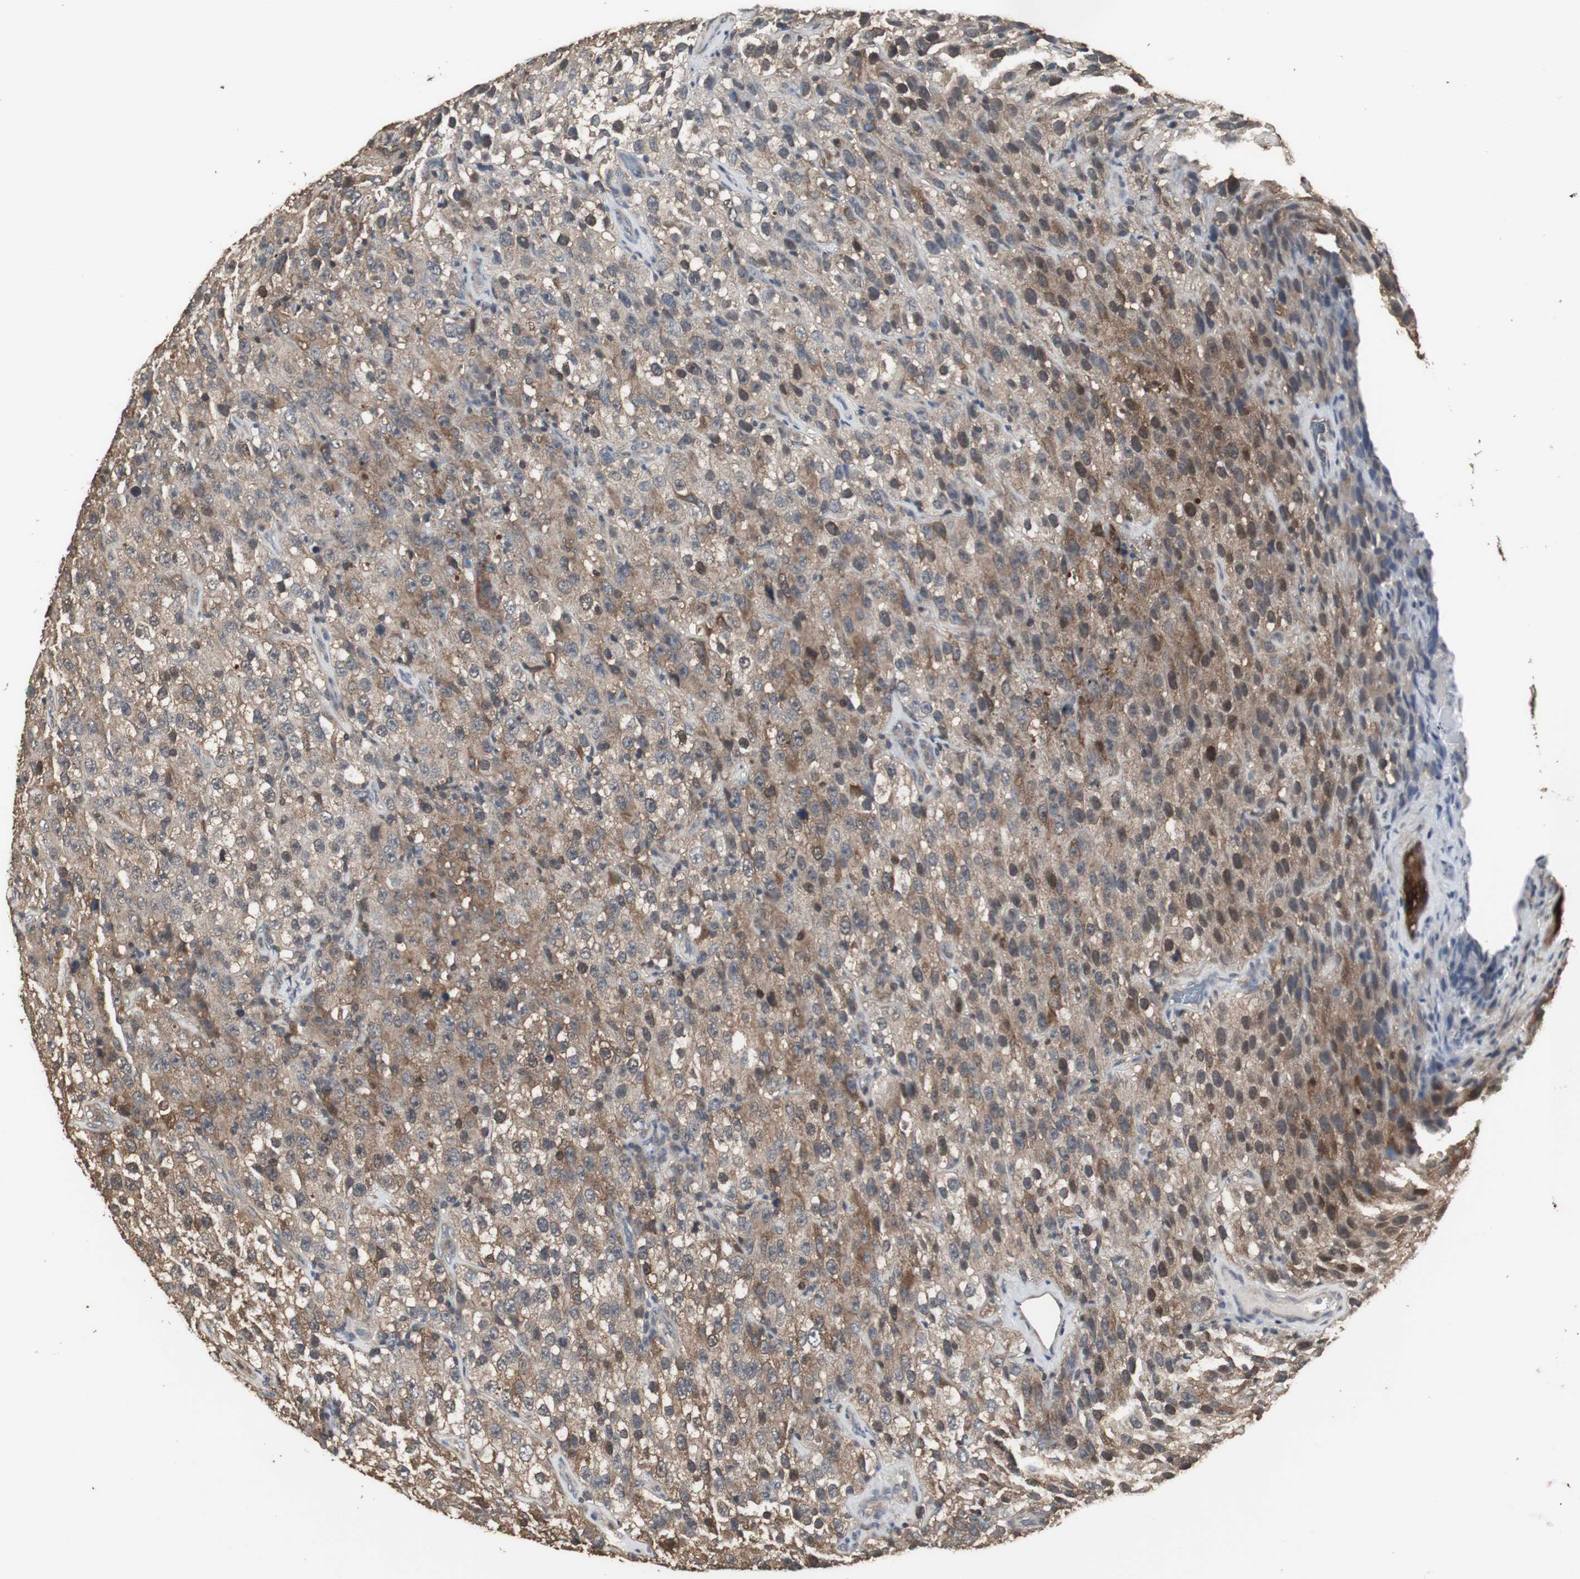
{"staining": {"intensity": "moderate", "quantity": ">75%", "location": "cytoplasmic/membranous"}, "tissue": "testis cancer", "cell_type": "Tumor cells", "image_type": "cancer", "snomed": [{"axis": "morphology", "description": "Seminoma, NOS"}, {"axis": "topography", "description": "Testis"}], "caption": "Immunohistochemical staining of seminoma (testis) displays medium levels of moderate cytoplasmic/membranous expression in about >75% of tumor cells.", "gene": "HPRT1", "patient": {"sex": "male", "age": 52}}